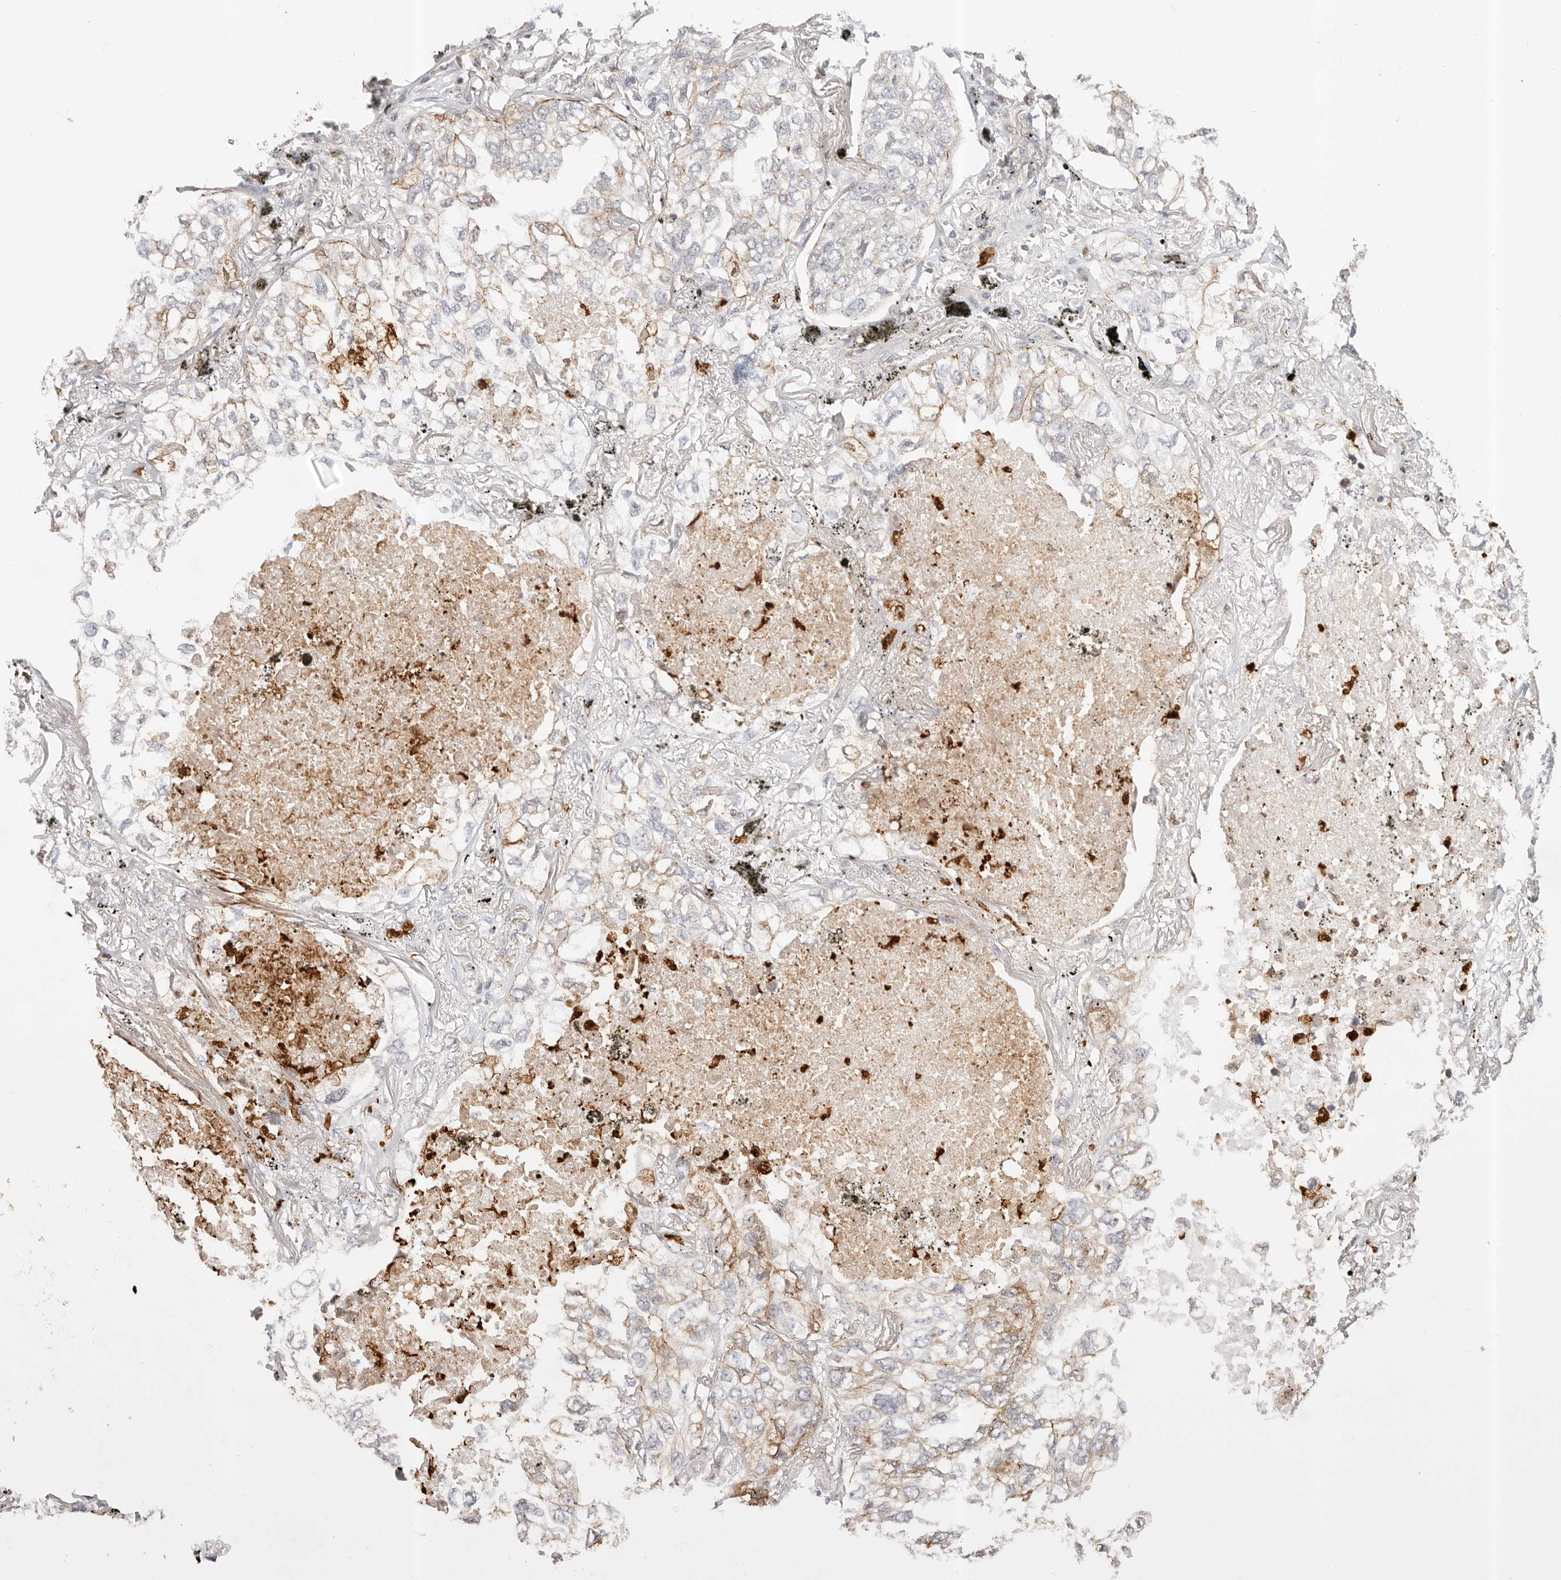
{"staining": {"intensity": "weak", "quantity": "<25%", "location": "cytoplasmic/membranous"}, "tissue": "lung cancer", "cell_type": "Tumor cells", "image_type": "cancer", "snomed": [{"axis": "morphology", "description": "Adenocarcinoma, NOS"}, {"axis": "topography", "description": "Lung"}], "caption": "There is no significant positivity in tumor cells of lung adenocarcinoma.", "gene": "AFDN", "patient": {"sex": "male", "age": 65}}